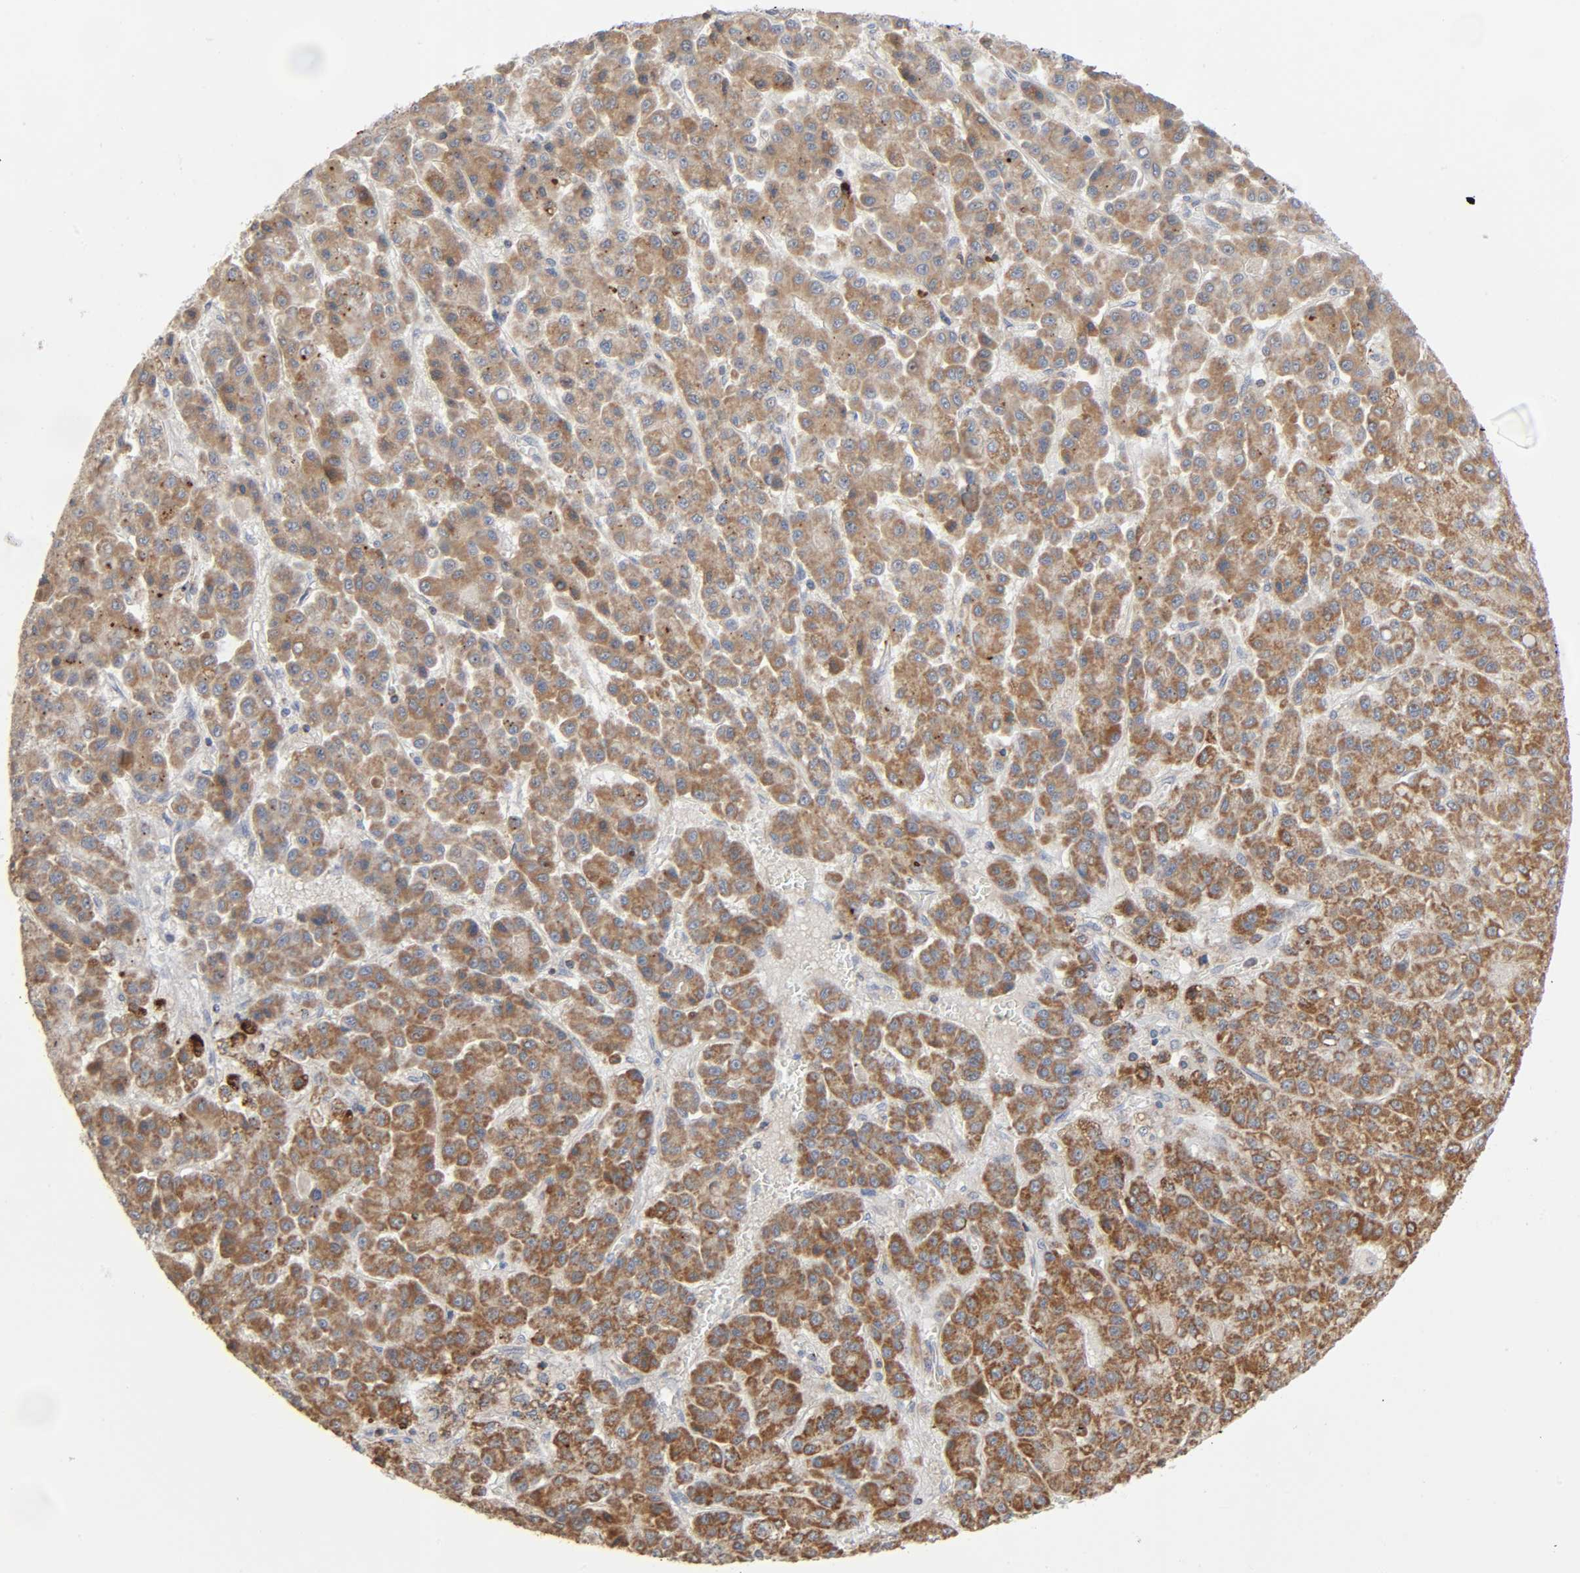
{"staining": {"intensity": "moderate", "quantity": ">75%", "location": "cytoplasmic/membranous"}, "tissue": "liver cancer", "cell_type": "Tumor cells", "image_type": "cancer", "snomed": [{"axis": "morphology", "description": "Carcinoma, Hepatocellular, NOS"}, {"axis": "topography", "description": "Liver"}], "caption": "The immunohistochemical stain highlights moderate cytoplasmic/membranous staining in tumor cells of liver cancer tissue.", "gene": "SYT16", "patient": {"sex": "male", "age": 70}}